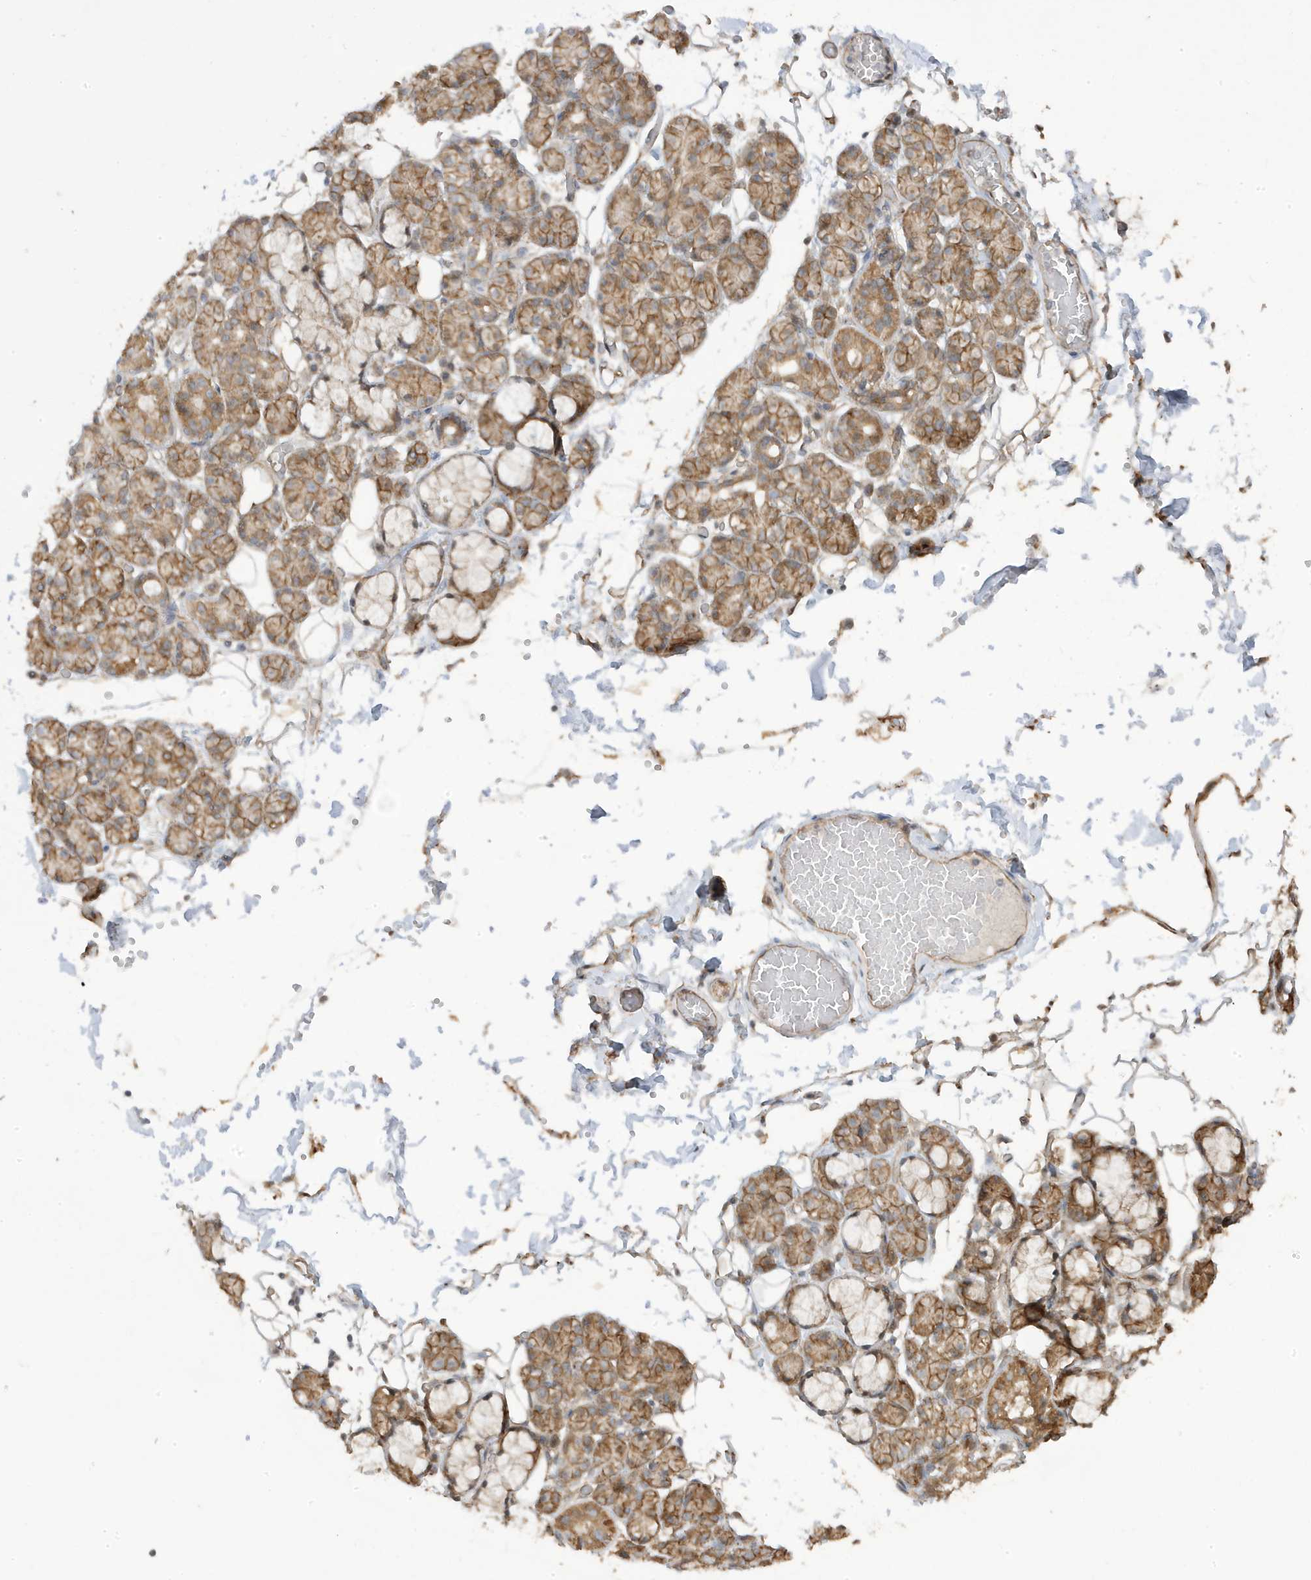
{"staining": {"intensity": "moderate", "quantity": ">75%", "location": "cytoplasmic/membranous"}, "tissue": "salivary gland", "cell_type": "Glandular cells", "image_type": "normal", "snomed": [{"axis": "morphology", "description": "Normal tissue, NOS"}, {"axis": "topography", "description": "Salivary gland"}], "caption": "Salivary gland stained for a protein (brown) reveals moderate cytoplasmic/membranous positive staining in approximately >75% of glandular cells.", "gene": "DNAJC12", "patient": {"sex": "male", "age": 63}}